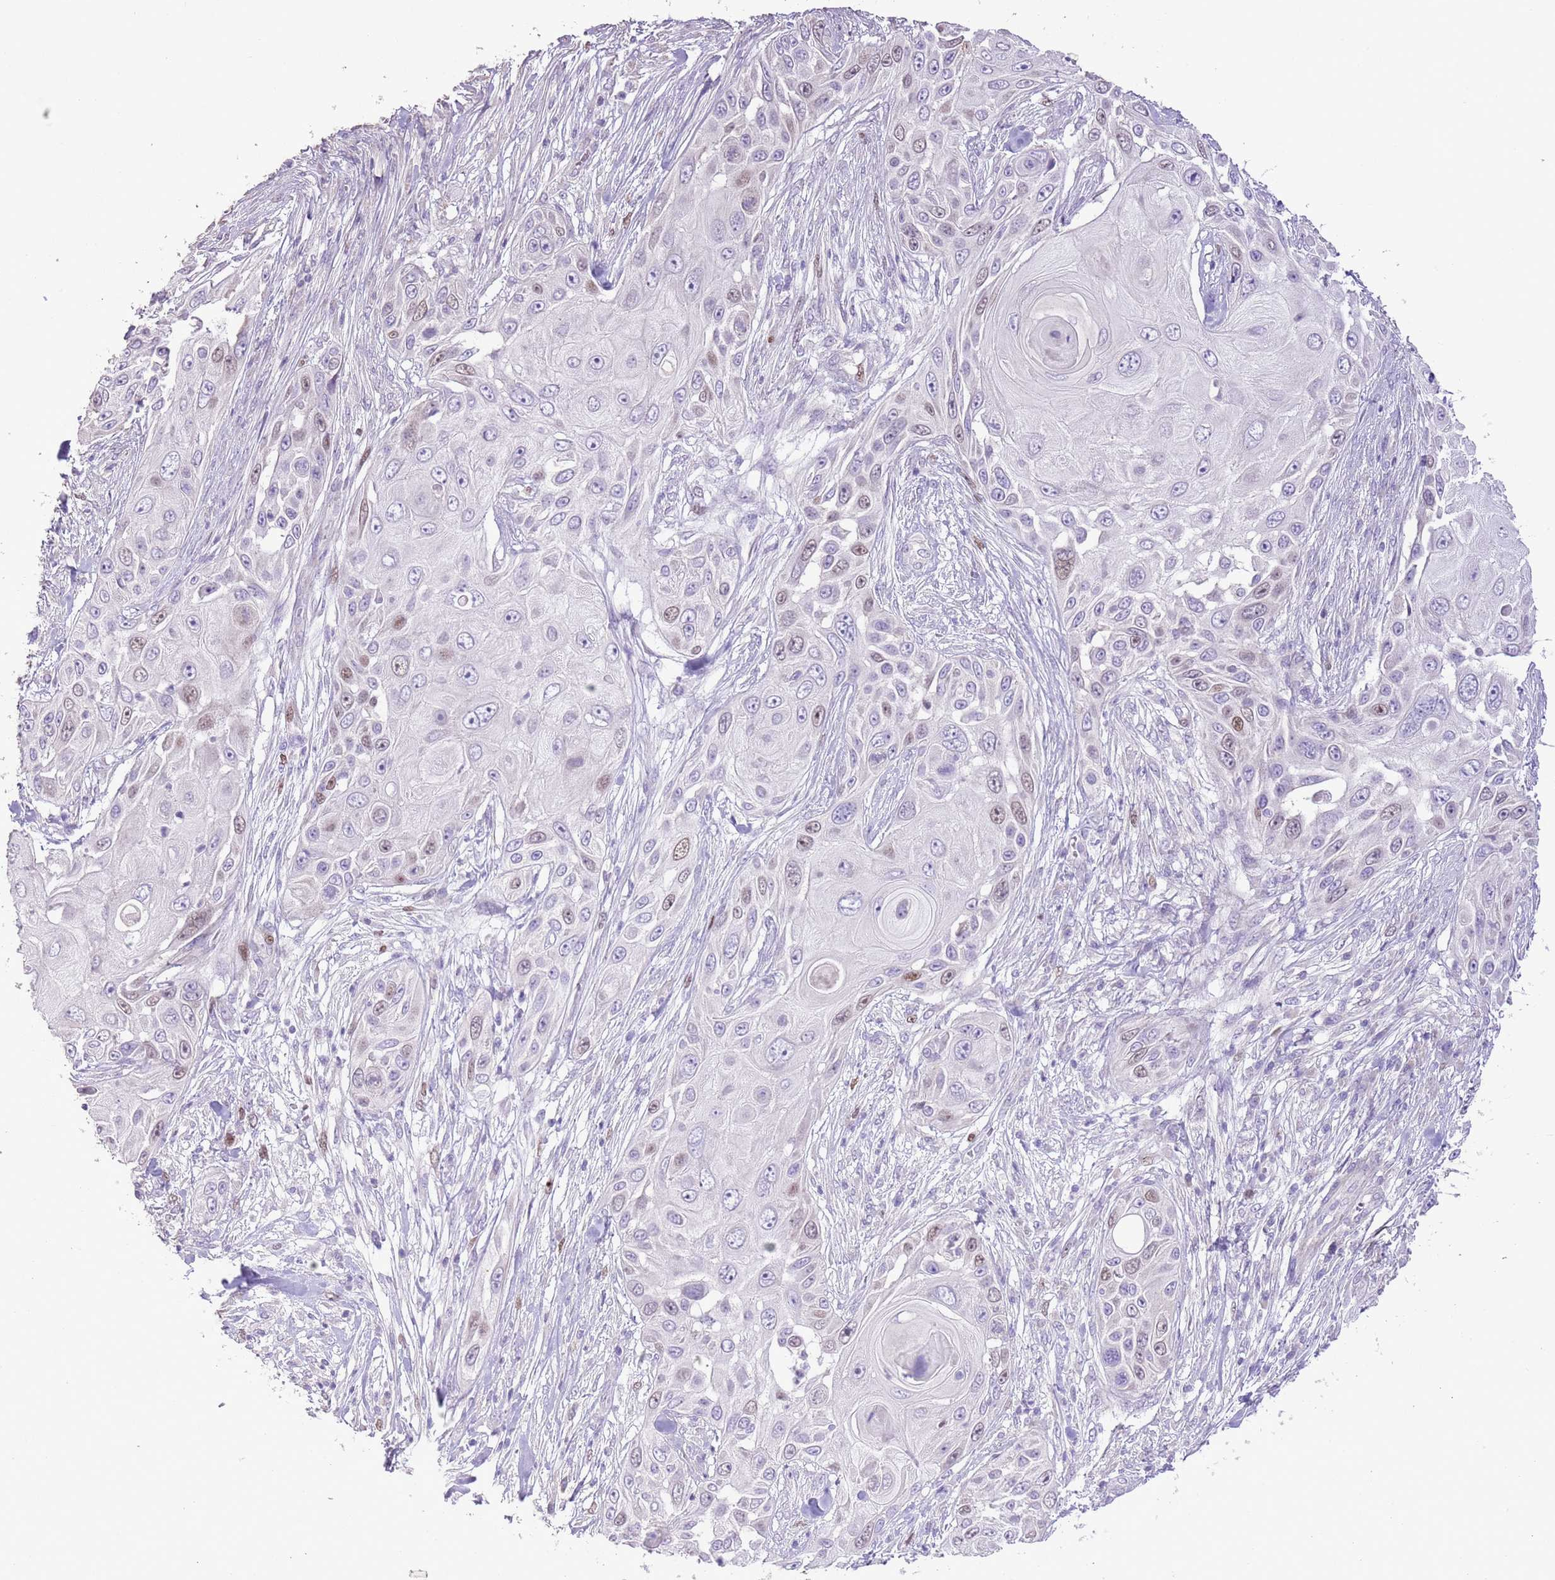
{"staining": {"intensity": "moderate", "quantity": "25%-75%", "location": "nuclear"}, "tissue": "skin cancer", "cell_type": "Tumor cells", "image_type": "cancer", "snomed": [{"axis": "morphology", "description": "Squamous cell carcinoma, NOS"}, {"axis": "topography", "description": "Skin"}], "caption": "Protein expression analysis of human skin squamous cell carcinoma reveals moderate nuclear positivity in about 25%-75% of tumor cells.", "gene": "GMNN", "patient": {"sex": "female", "age": 44}}